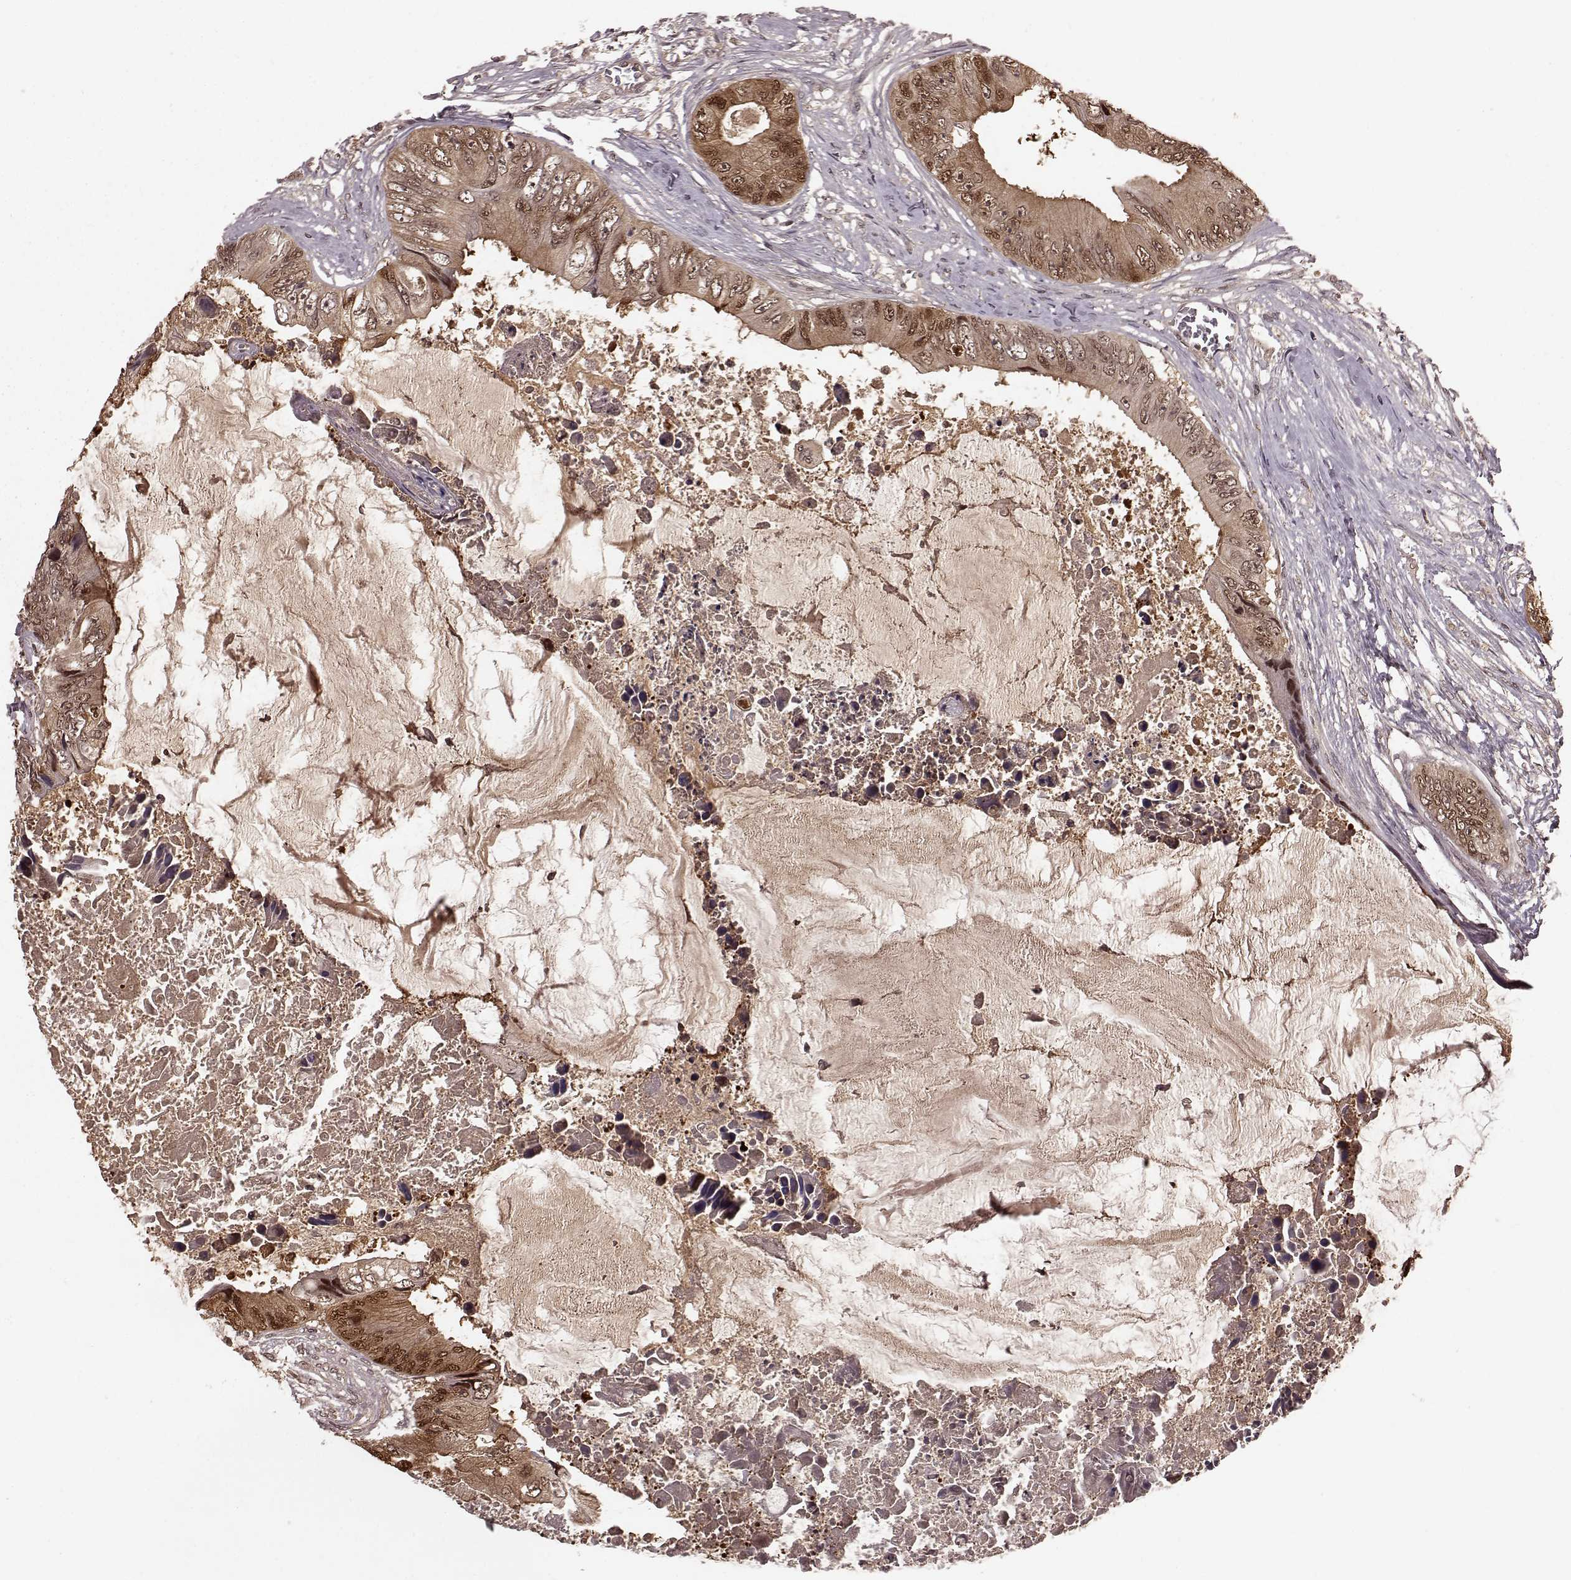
{"staining": {"intensity": "moderate", "quantity": ">75%", "location": "cytoplasmic/membranous,nuclear"}, "tissue": "colorectal cancer", "cell_type": "Tumor cells", "image_type": "cancer", "snomed": [{"axis": "morphology", "description": "Adenocarcinoma, NOS"}, {"axis": "topography", "description": "Rectum"}], "caption": "DAB immunohistochemical staining of human colorectal cancer reveals moderate cytoplasmic/membranous and nuclear protein positivity in about >75% of tumor cells.", "gene": "GSS", "patient": {"sex": "male", "age": 63}}